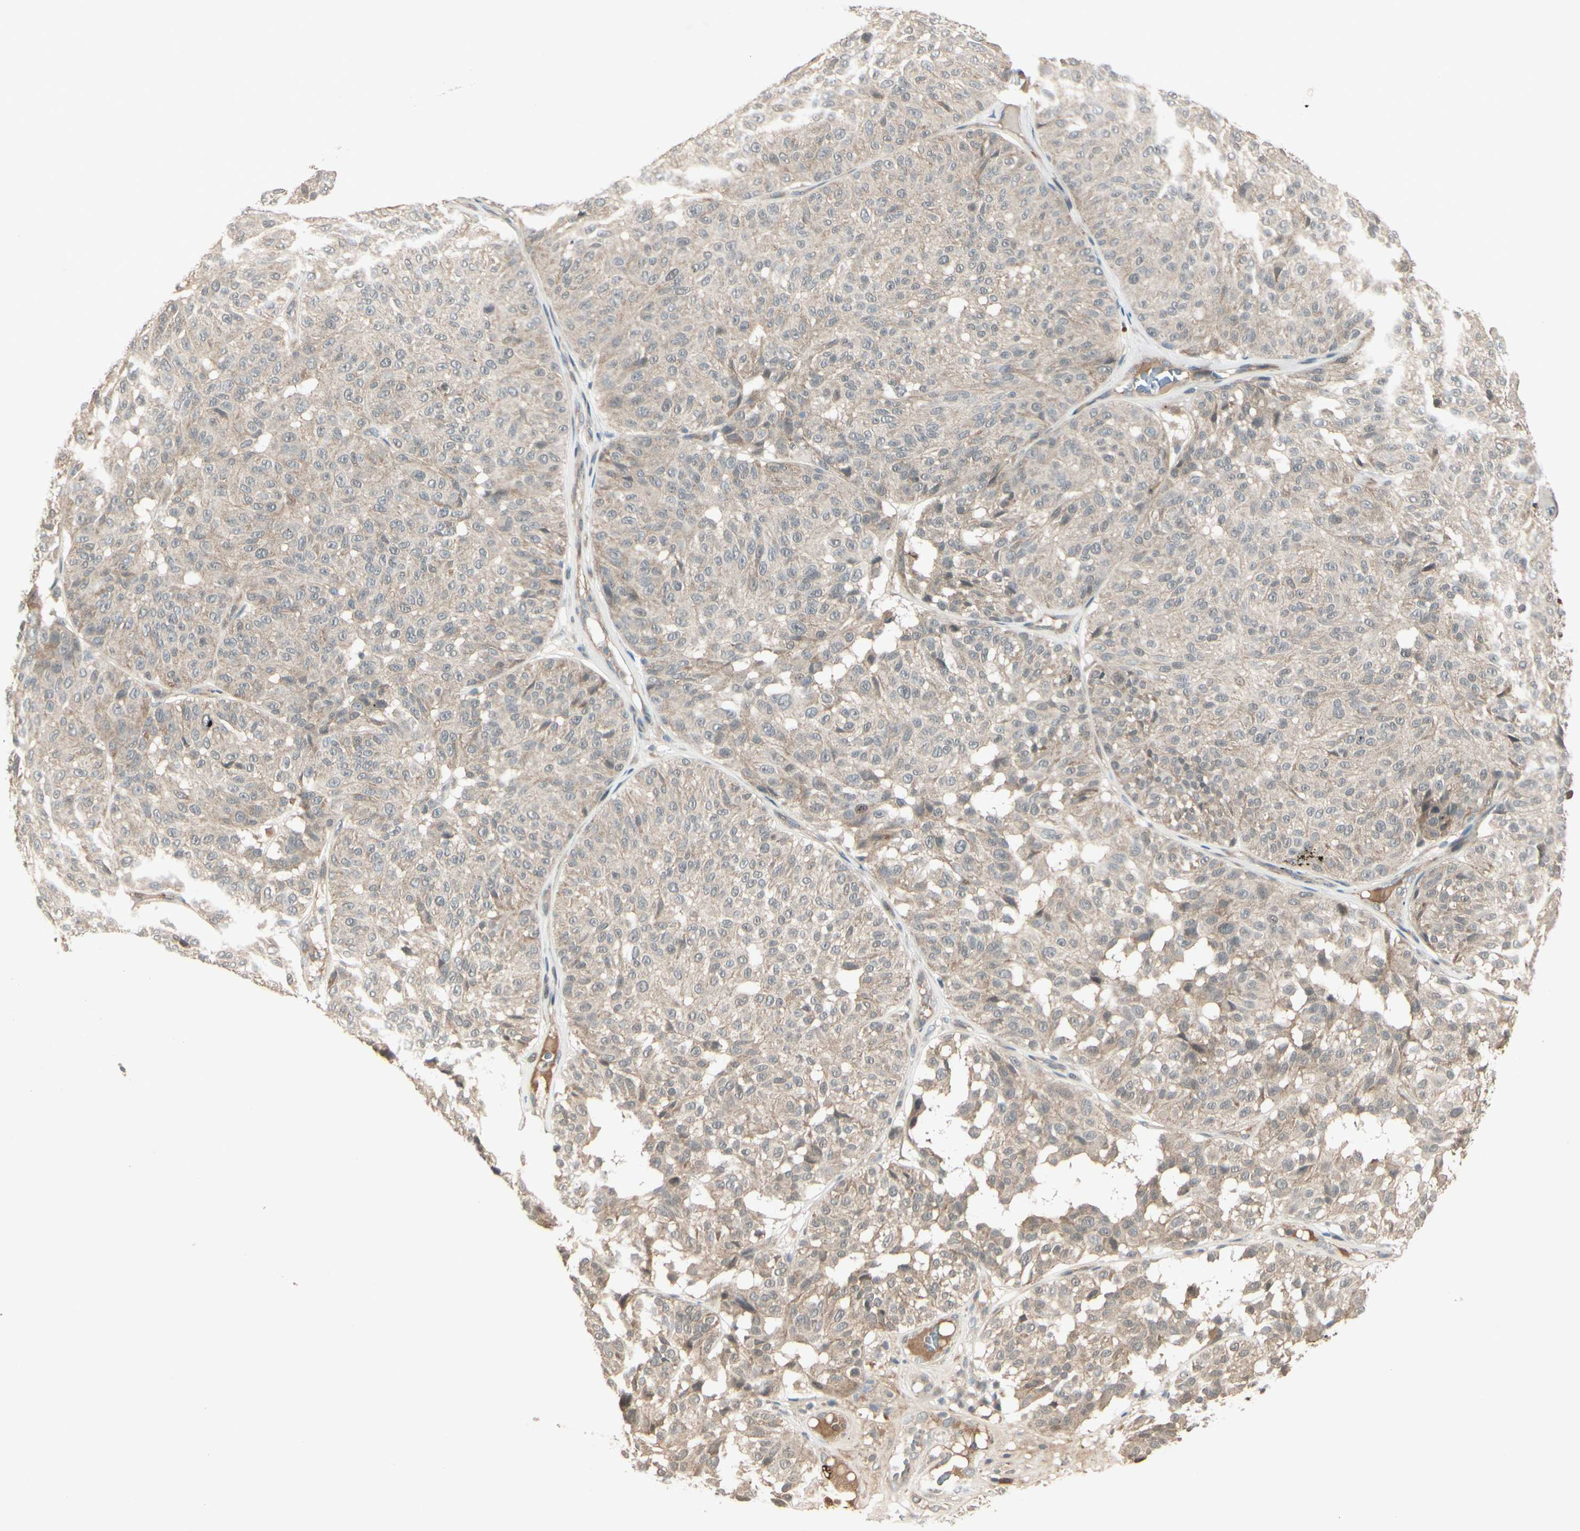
{"staining": {"intensity": "weak", "quantity": ">75%", "location": "cytoplasmic/membranous"}, "tissue": "melanoma", "cell_type": "Tumor cells", "image_type": "cancer", "snomed": [{"axis": "morphology", "description": "Malignant melanoma, NOS"}, {"axis": "topography", "description": "Skin"}], "caption": "DAB immunohistochemical staining of malignant melanoma shows weak cytoplasmic/membranous protein positivity in about >75% of tumor cells. The staining is performed using DAB brown chromogen to label protein expression. The nuclei are counter-stained blue using hematoxylin.", "gene": "FHDC1", "patient": {"sex": "female", "age": 46}}